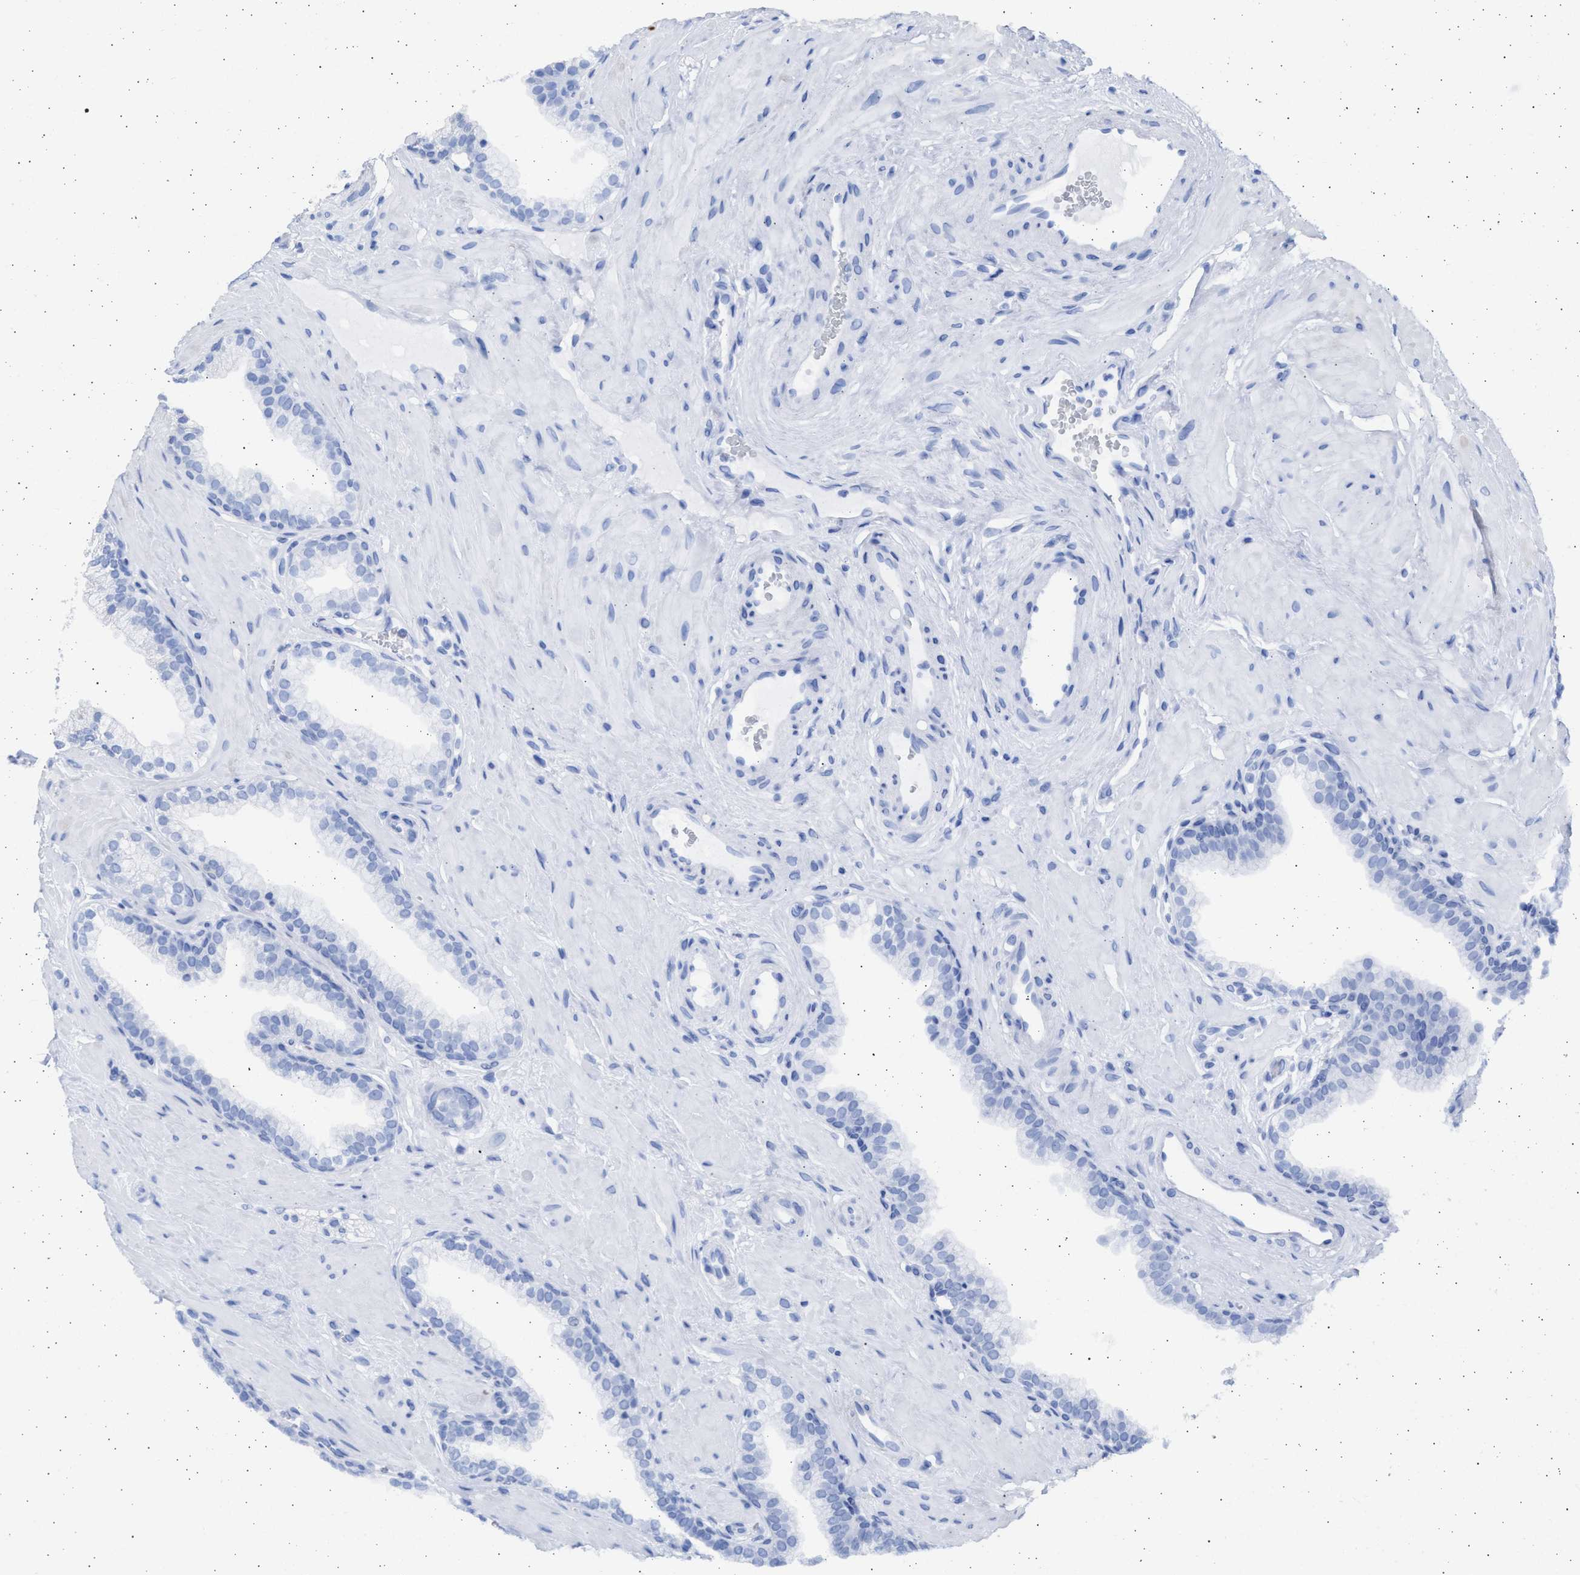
{"staining": {"intensity": "negative", "quantity": "none", "location": "none"}, "tissue": "prostate", "cell_type": "Glandular cells", "image_type": "normal", "snomed": [{"axis": "morphology", "description": "Normal tissue, NOS"}, {"axis": "morphology", "description": "Urothelial carcinoma, Low grade"}, {"axis": "topography", "description": "Urinary bladder"}, {"axis": "topography", "description": "Prostate"}], "caption": "This is an immunohistochemistry (IHC) micrograph of normal prostate. There is no positivity in glandular cells.", "gene": "ALDOC", "patient": {"sex": "male", "age": 60}}